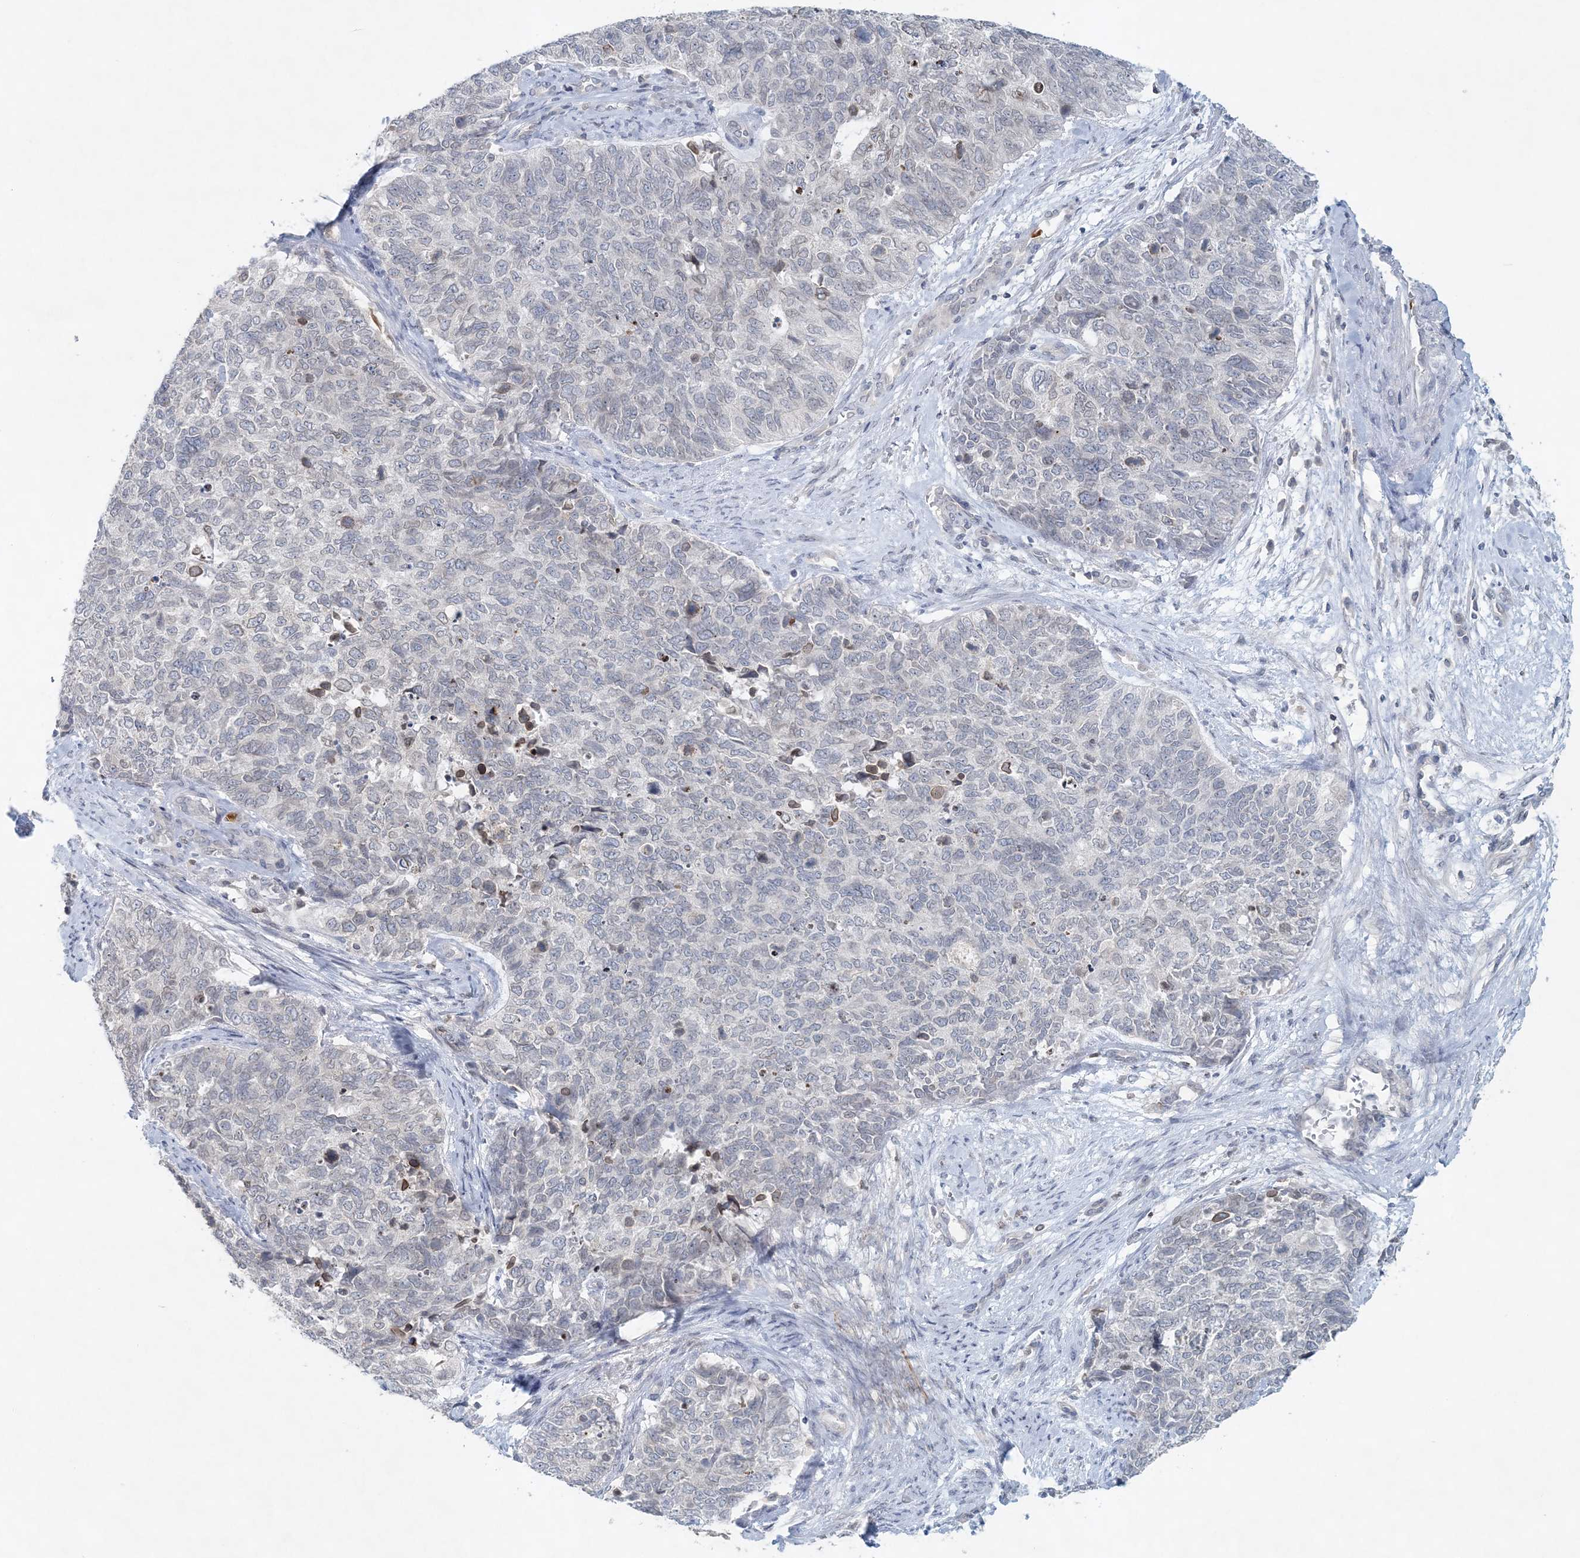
{"staining": {"intensity": "negative", "quantity": "none", "location": "none"}, "tissue": "cervical cancer", "cell_type": "Tumor cells", "image_type": "cancer", "snomed": [{"axis": "morphology", "description": "Squamous cell carcinoma, NOS"}, {"axis": "topography", "description": "Cervix"}], "caption": "DAB (3,3'-diaminobenzidine) immunohistochemical staining of cervical squamous cell carcinoma reveals no significant staining in tumor cells.", "gene": "NUP54", "patient": {"sex": "female", "age": 63}}